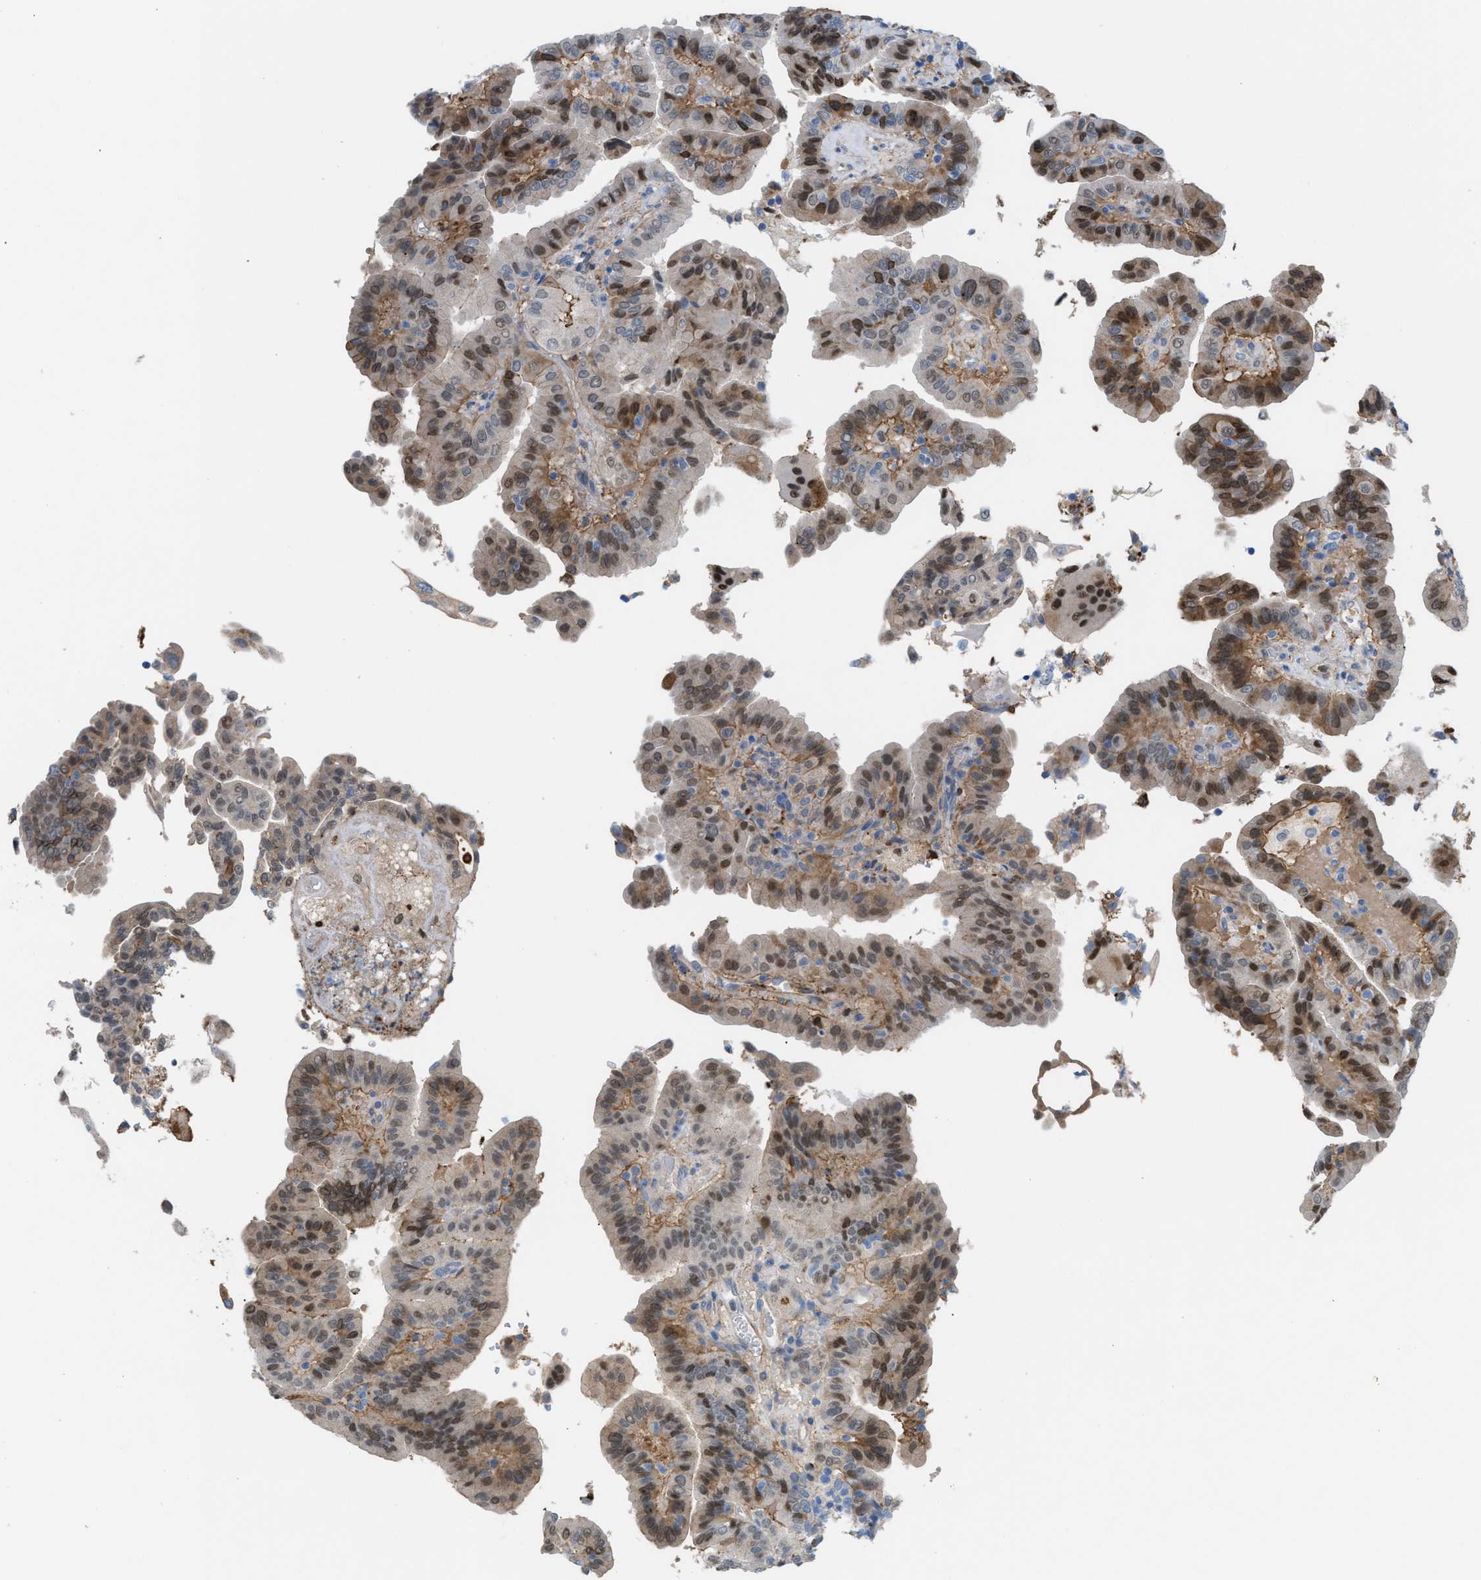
{"staining": {"intensity": "strong", "quantity": "25%-75%", "location": "nuclear"}, "tissue": "thyroid cancer", "cell_type": "Tumor cells", "image_type": "cancer", "snomed": [{"axis": "morphology", "description": "Papillary adenocarcinoma, NOS"}, {"axis": "topography", "description": "Thyroid gland"}], "caption": "Papillary adenocarcinoma (thyroid) tissue demonstrates strong nuclear positivity in approximately 25%-75% of tumor cells, visualized by immunohistochemistry. The protein is shown in brown color, while the nuclei are stained blue.", "gene": "PPM1D", "patient": {"sex": "male", "age": 33}}